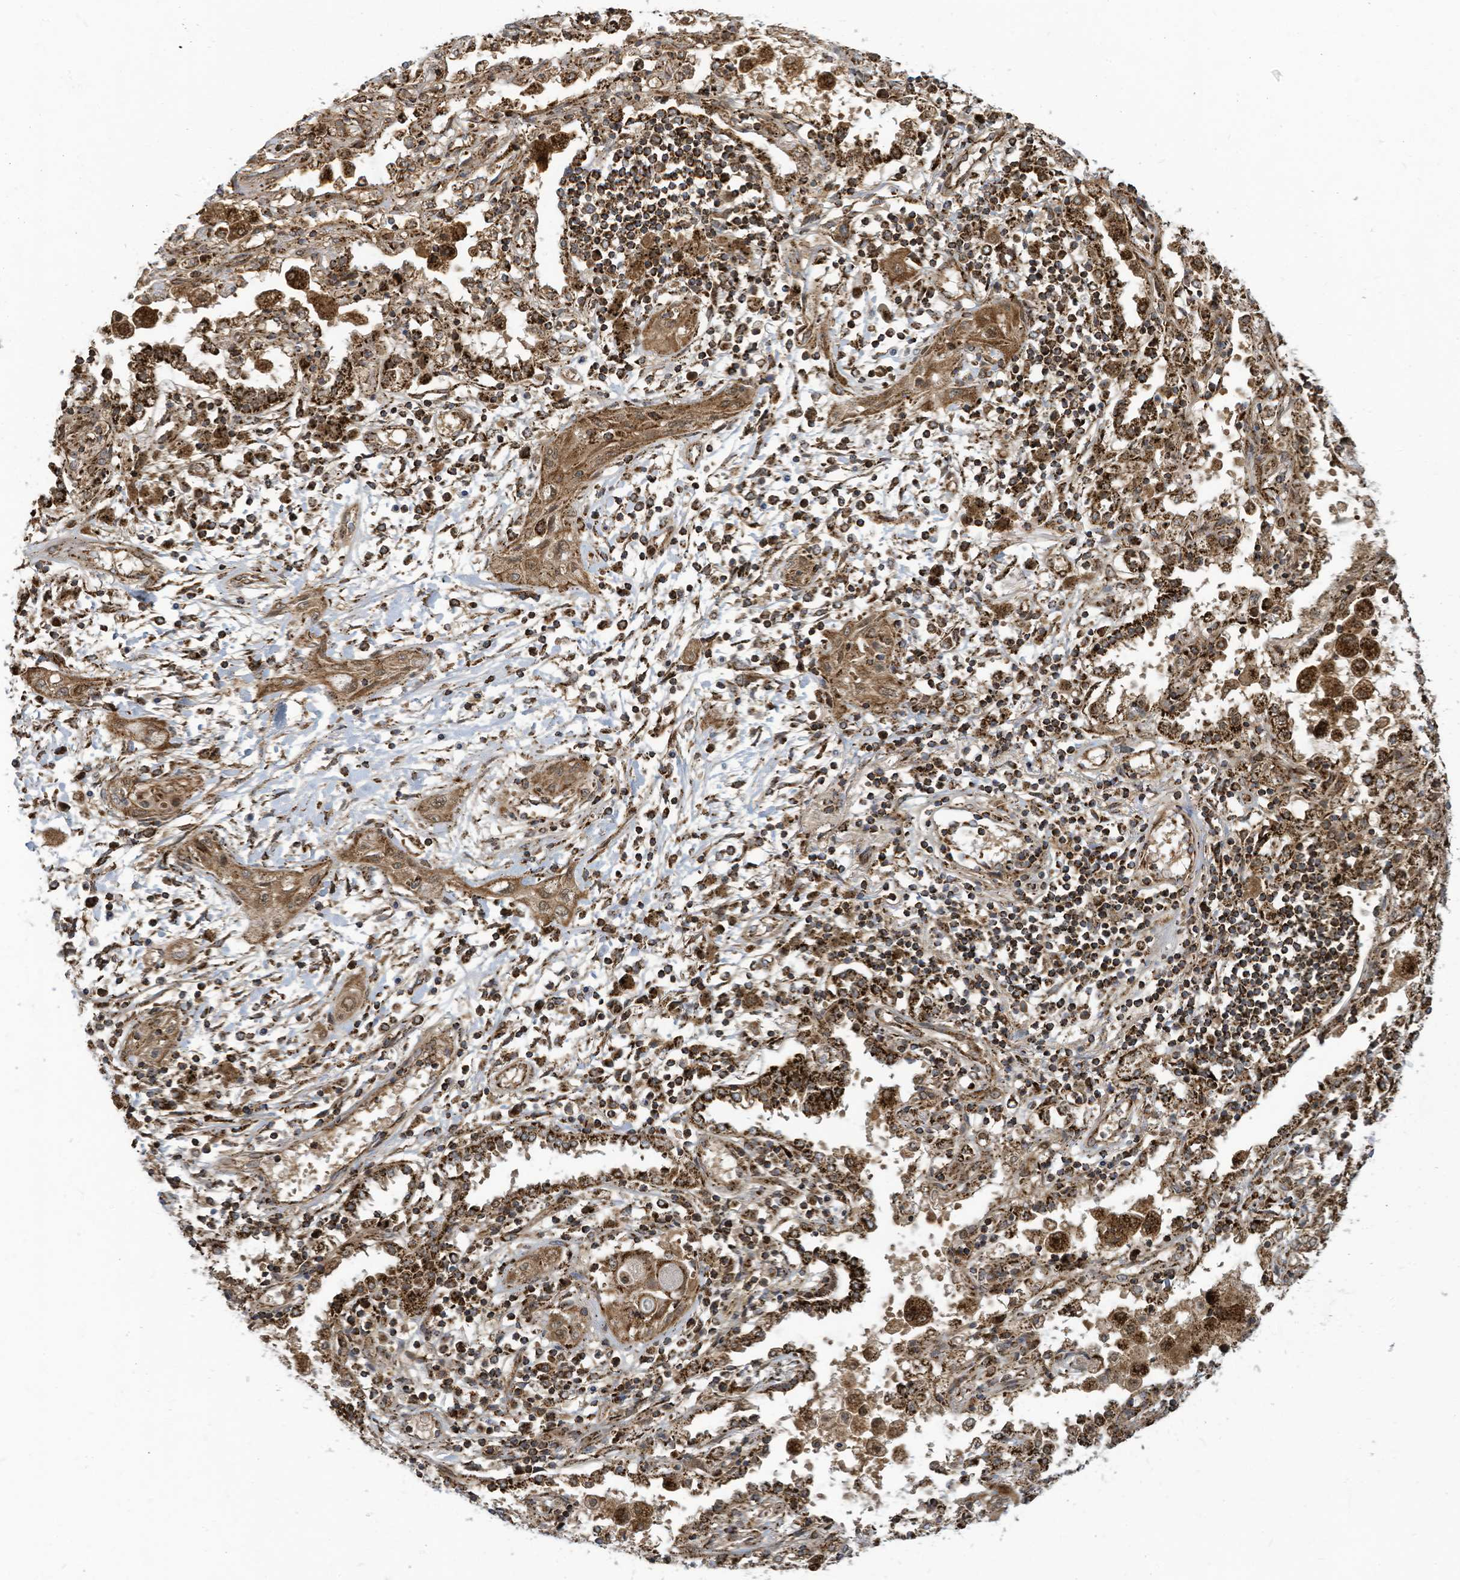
{"staining": {"intensity": "moderate", "quantity": ">75%", "location": "cytoplasmic/membranous"}, "tissue": "lung cancer", "cell_type": "Tumor cells", "image_type": "cancer", "snomed": [{"axis": "morphology", "description": "Squamous cell carcinoma, NOS"}, {"axis": "topography", "description": "Lung"}], "caption": "A brown stain highlights moderate cytoplasmic/membranous positivity of a protein in lung squamous cell carcinoma tumor cells.", "gene": "COX10", "patient": {"sex": "female", "age": 47}}